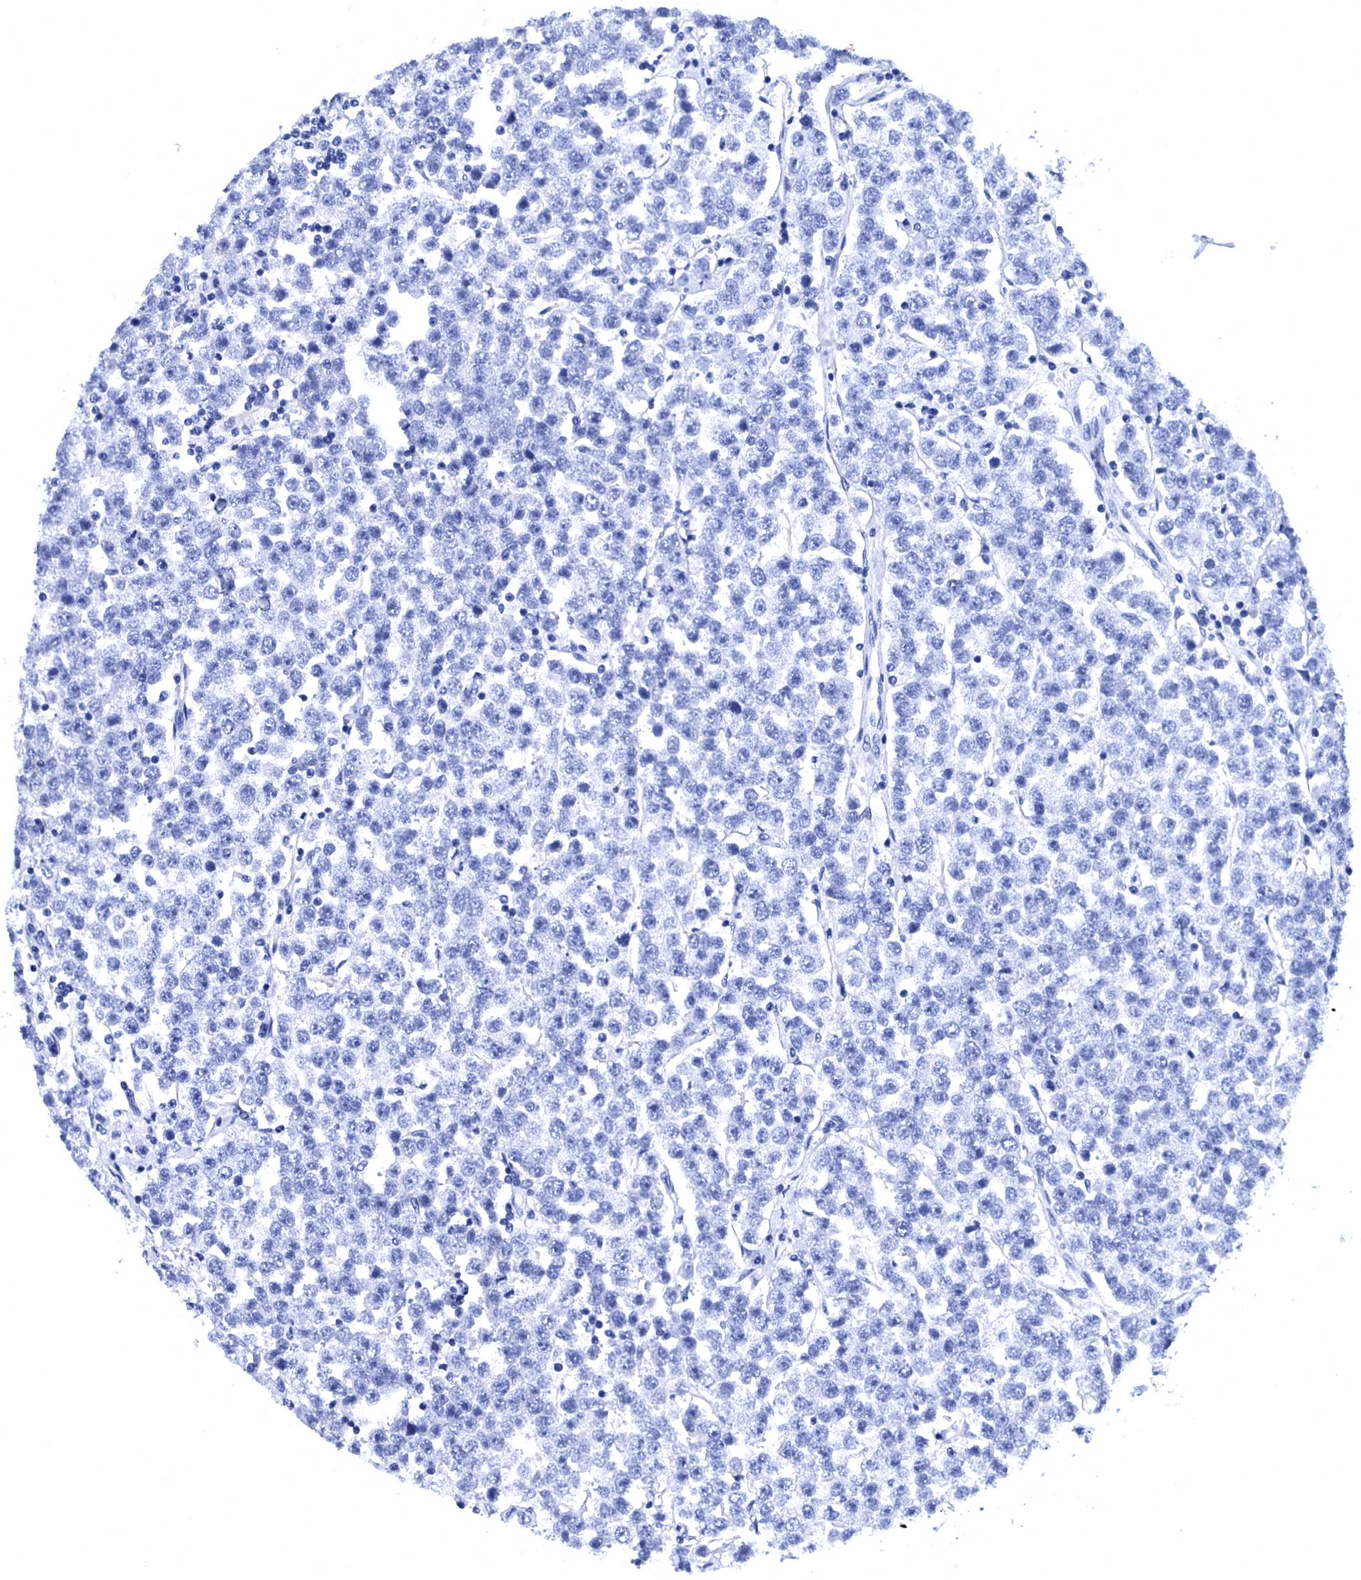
{"staining": {"intensity": "negative", "quantity": "none", "location": "none"}, "tissue": "testis cancer", "cell_type": "Tumor cells", "image_type": "cancer", "snomed": [{"axis": "morphology", "description": "Seminoma, NOS"}, {"axis": "topography", "description": "Testis"}], "caption": "The immunohistochemistry image has no significant positivity in tumor cells of seminoma (testis) tissue.", "gene": "MYBPC3", "patient": {"sex": "male", "age": 28}}